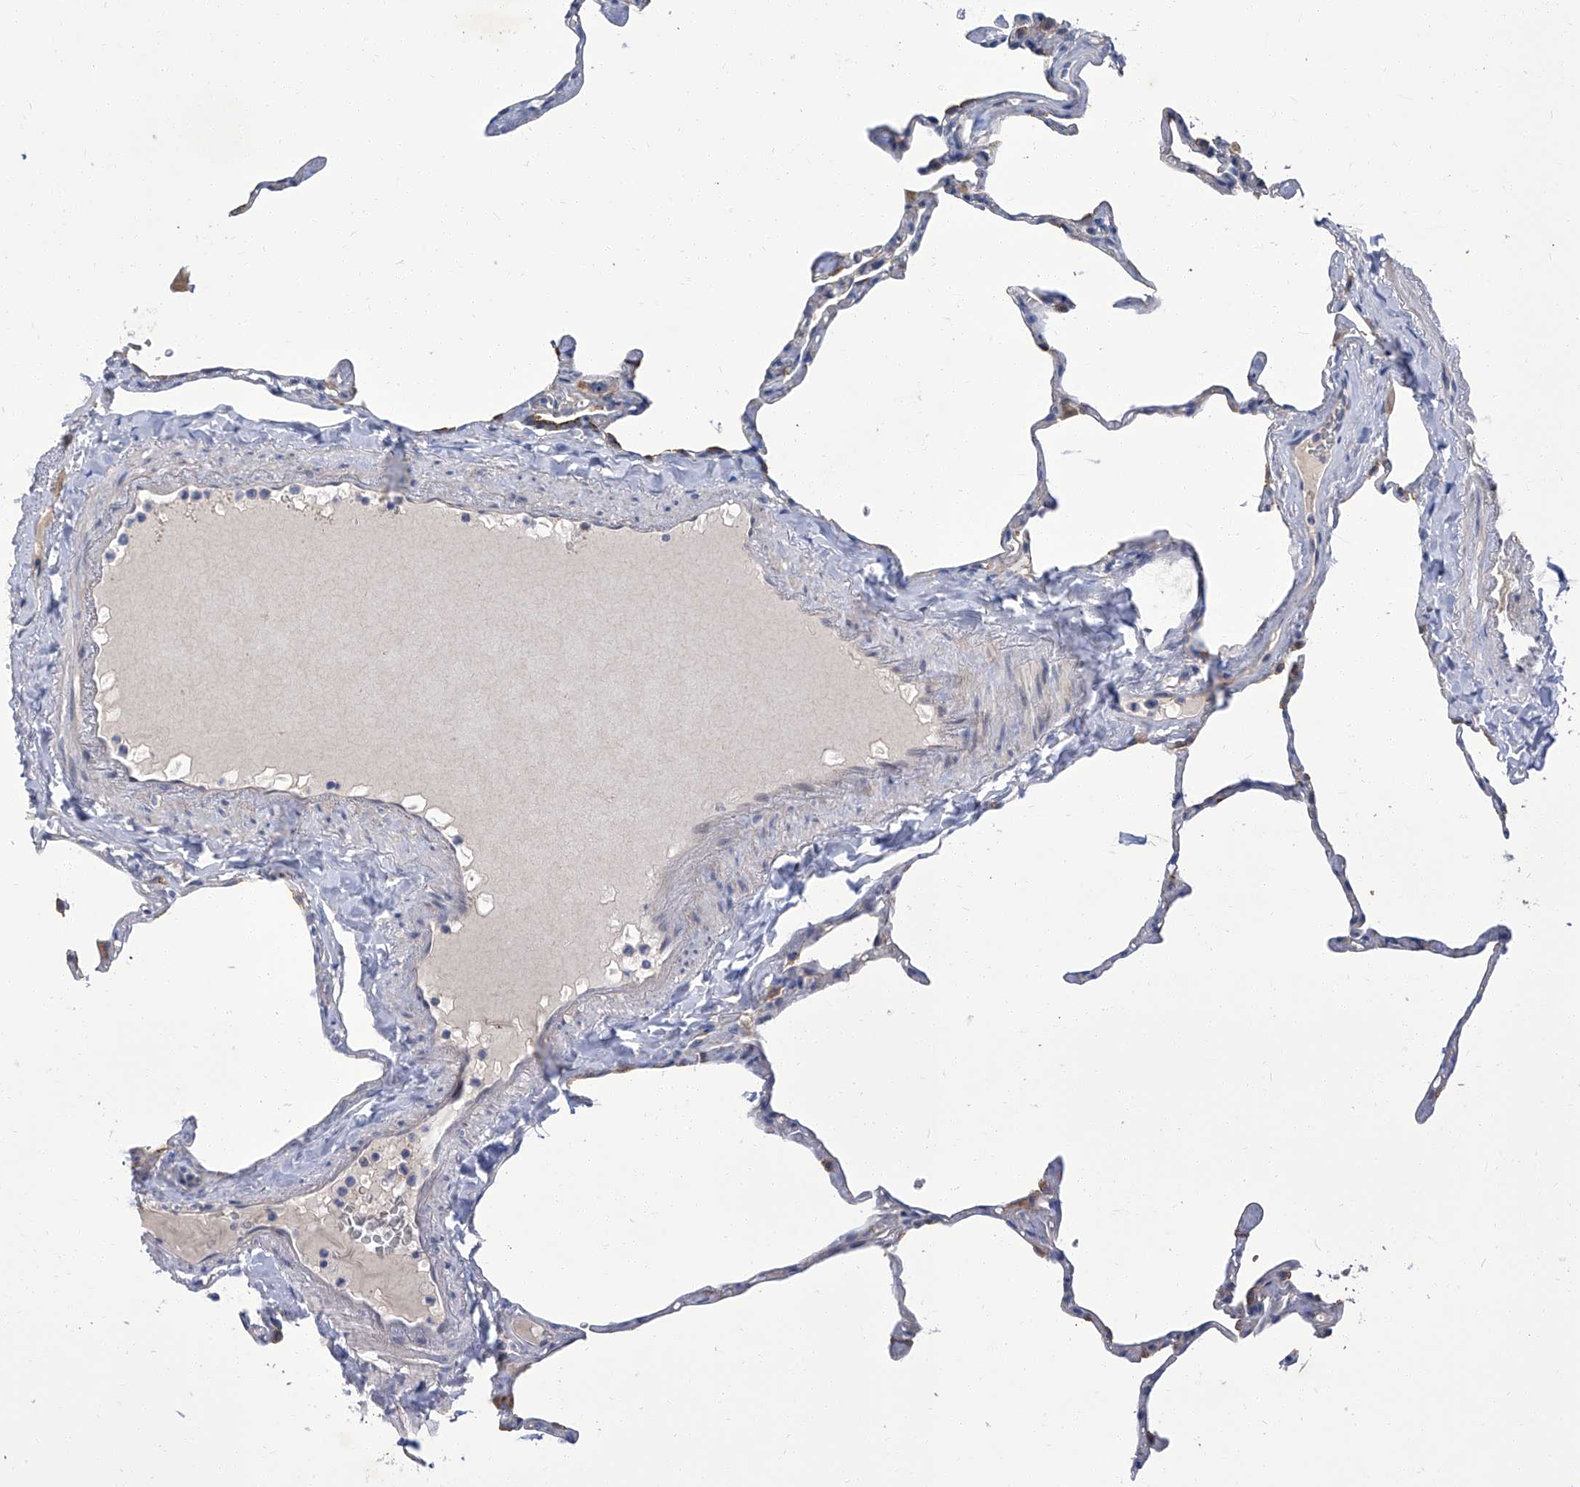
{"staining": {"intensity": "negative", "quantity": "none", "location": "none"}, "tissue": "lung", "cell_type": "Alveolar cells", "image_type": "normal", "snomed": [{"axis": "morphology", "description": "Normal tissue, NOS"}, {"axis": "topography", "description": "Lung"}], "caption": "Image shows no protein staining in alveolar cells of unremarkable lung.", "gene": "PARD3", "patient": {"sex": "male", "age": 65}}